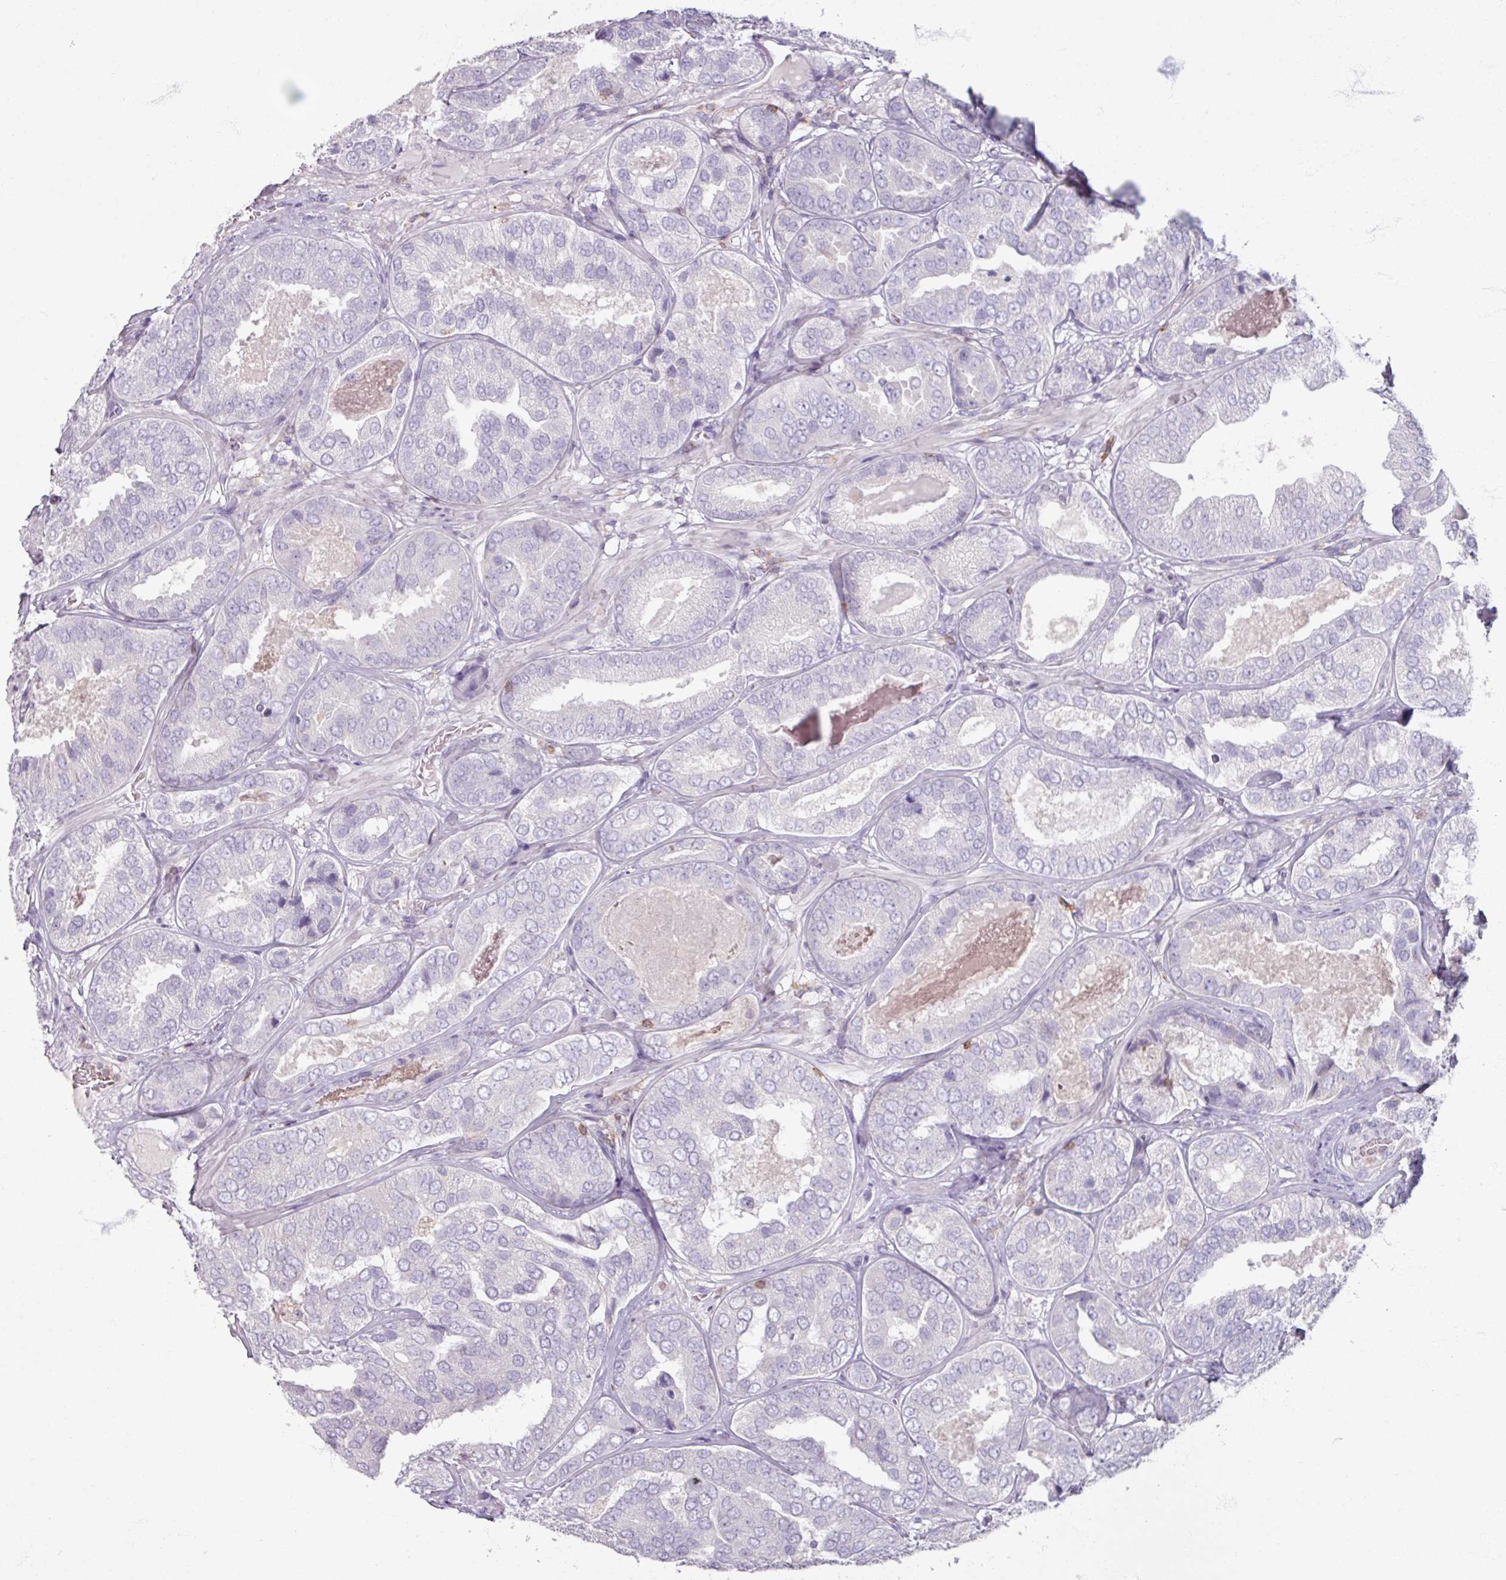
{"staining": {"intensity": "negative", "quantity": "none", "location": "none"}, "tissue": "prostate cancer", "cell_type": "Tumor cells", "image_type": "cancer", "snomed": [{"axis": "morphology", "description": "Adenocarcinoma, High grade"}, {"axis": "topography", "description": "Prostate"}], "caption": "Immunohistochemistry (IHC) photomicrograph of human adenocarcinoma (high-grade) (prostate) stained for a protein (brown), which demonstrates no positivity in tumor cells.", "gene": "PTPRC", "patient": {"sex": "male", "age": 63}}